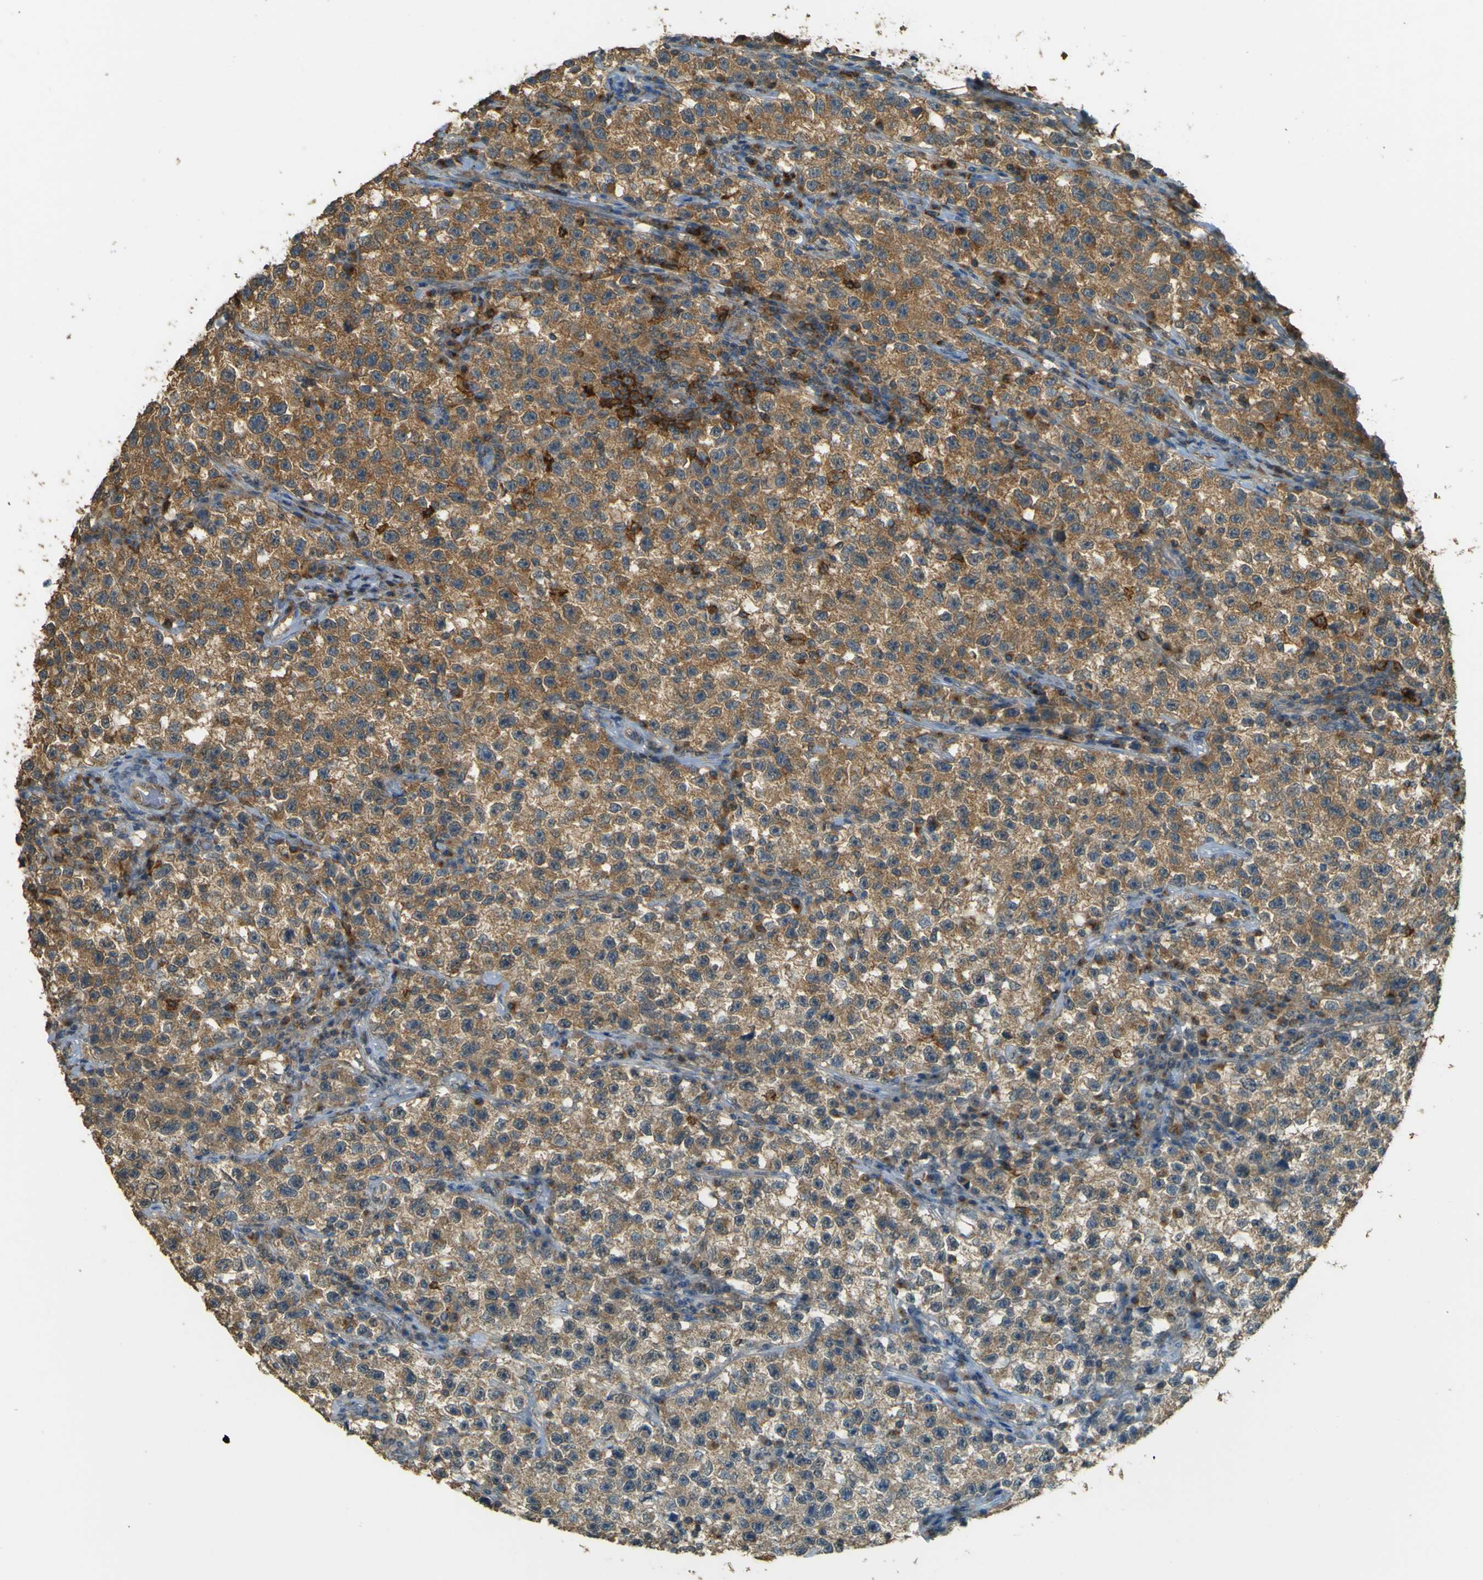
{"staining": {"intensity": "moderate", "quantity": ">75%", "location": "cytoplasmic/membranous"}, "tissue": "testis cancer", "cell_type": "Tumor cells", "image_type": "cancer", "snomed": [{"axis": "morphology", "description": "Seminoma, NOS"}, {"axis": "topography", "description": "Testis"}], "caption": "This is a micrograph of IHC staining of seminoma (testis), which shows moderate staining in the cytoplasmic/membranous of tumor cells.", "gene": "GOLGA1", "patient": {"sex": "male", "age": 22}}